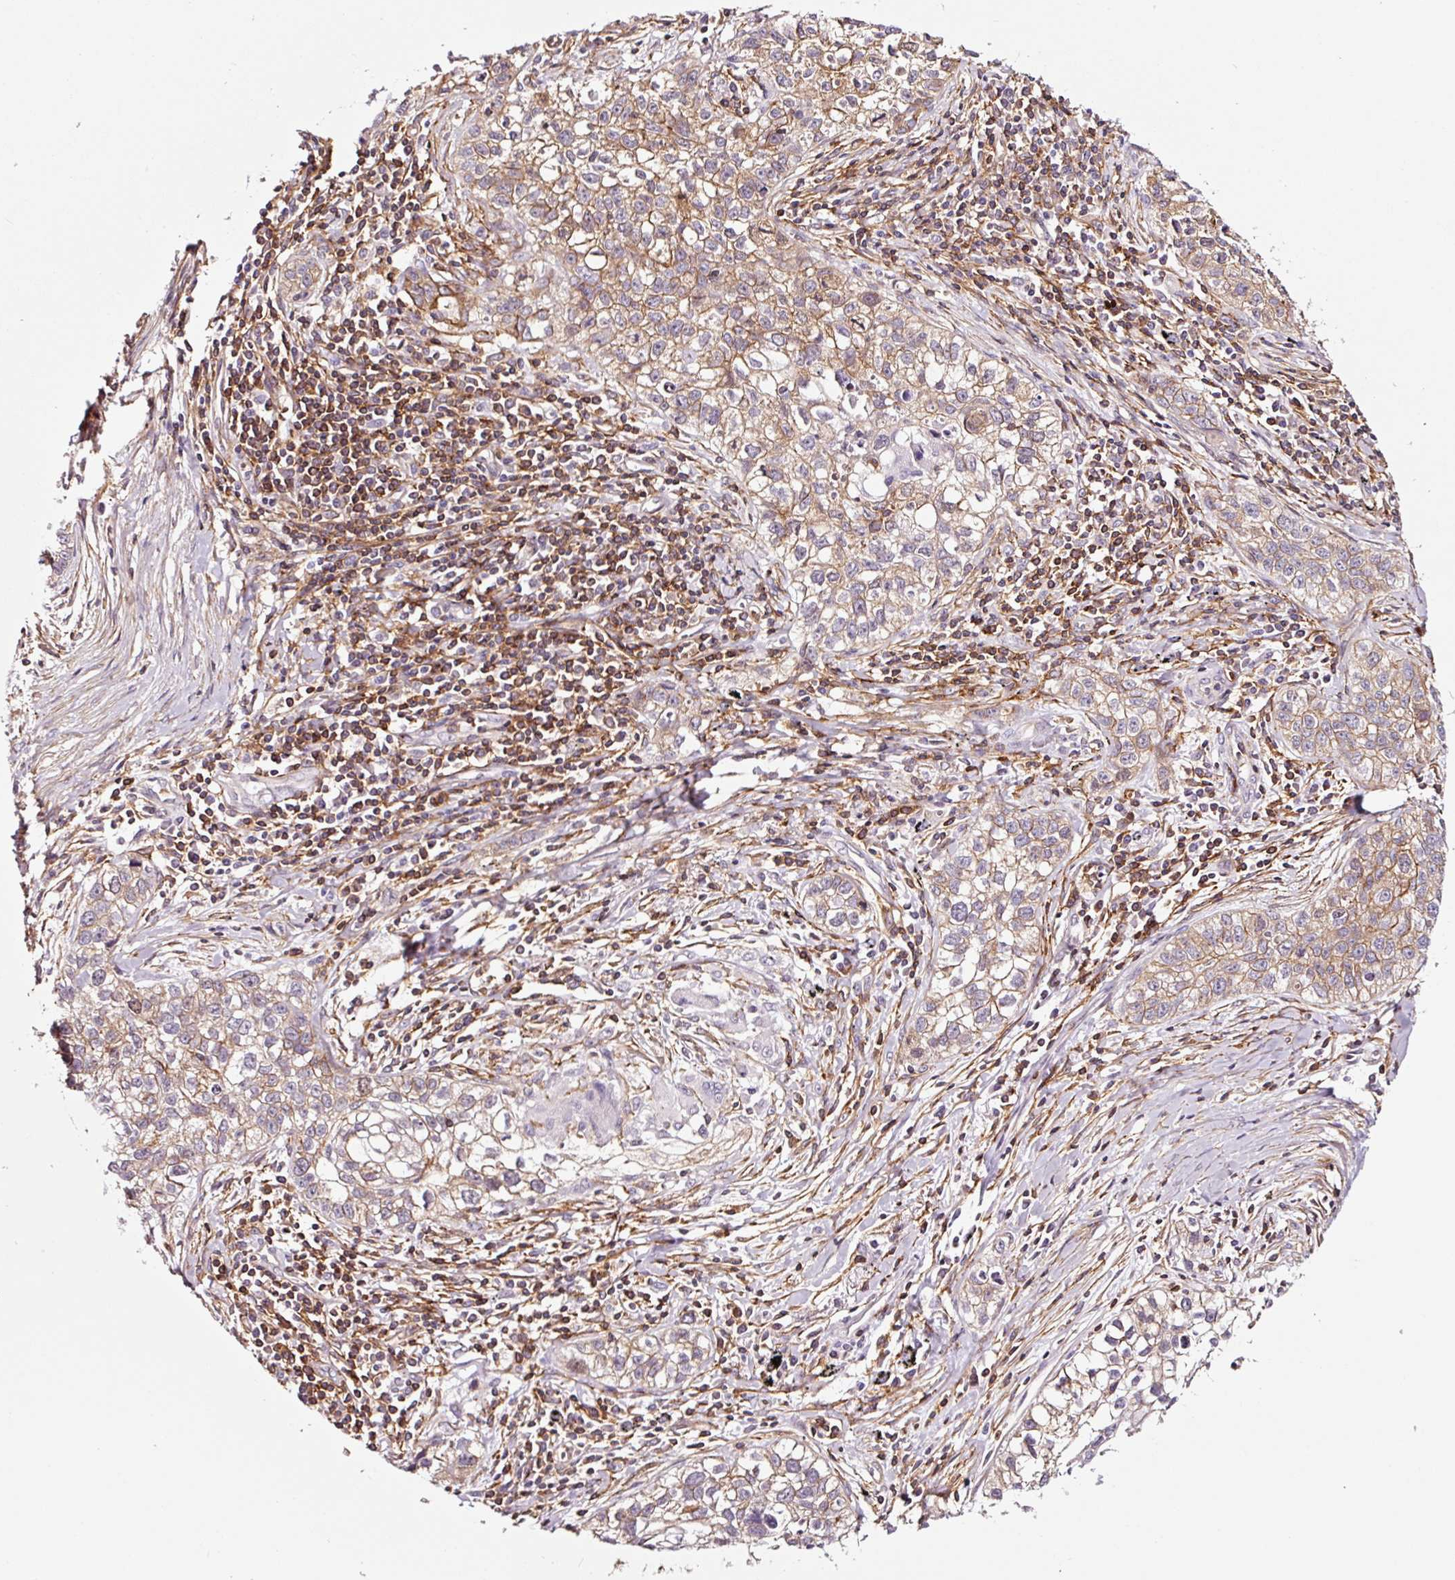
{"staining": {"intensity": "moderate", "quantity": ">75%", "location": "cytoplasmic/membranous"}, "tissue": "lung cancer", "cell_type": "Tumor cells", "image_type": "cancer", "snomed": [{"axis": "morphology", "description": "Squamous cell carcinoma, NOS"}, {"axis": "topography", "description": "Lung"}], "caption": "Lung cancer (squamous cell carcinoma) stained with a protein marker exhibits moderate staining in tumor cells.", "gene": "ADD3", "patient": {"sex": "male", "age": 74}}